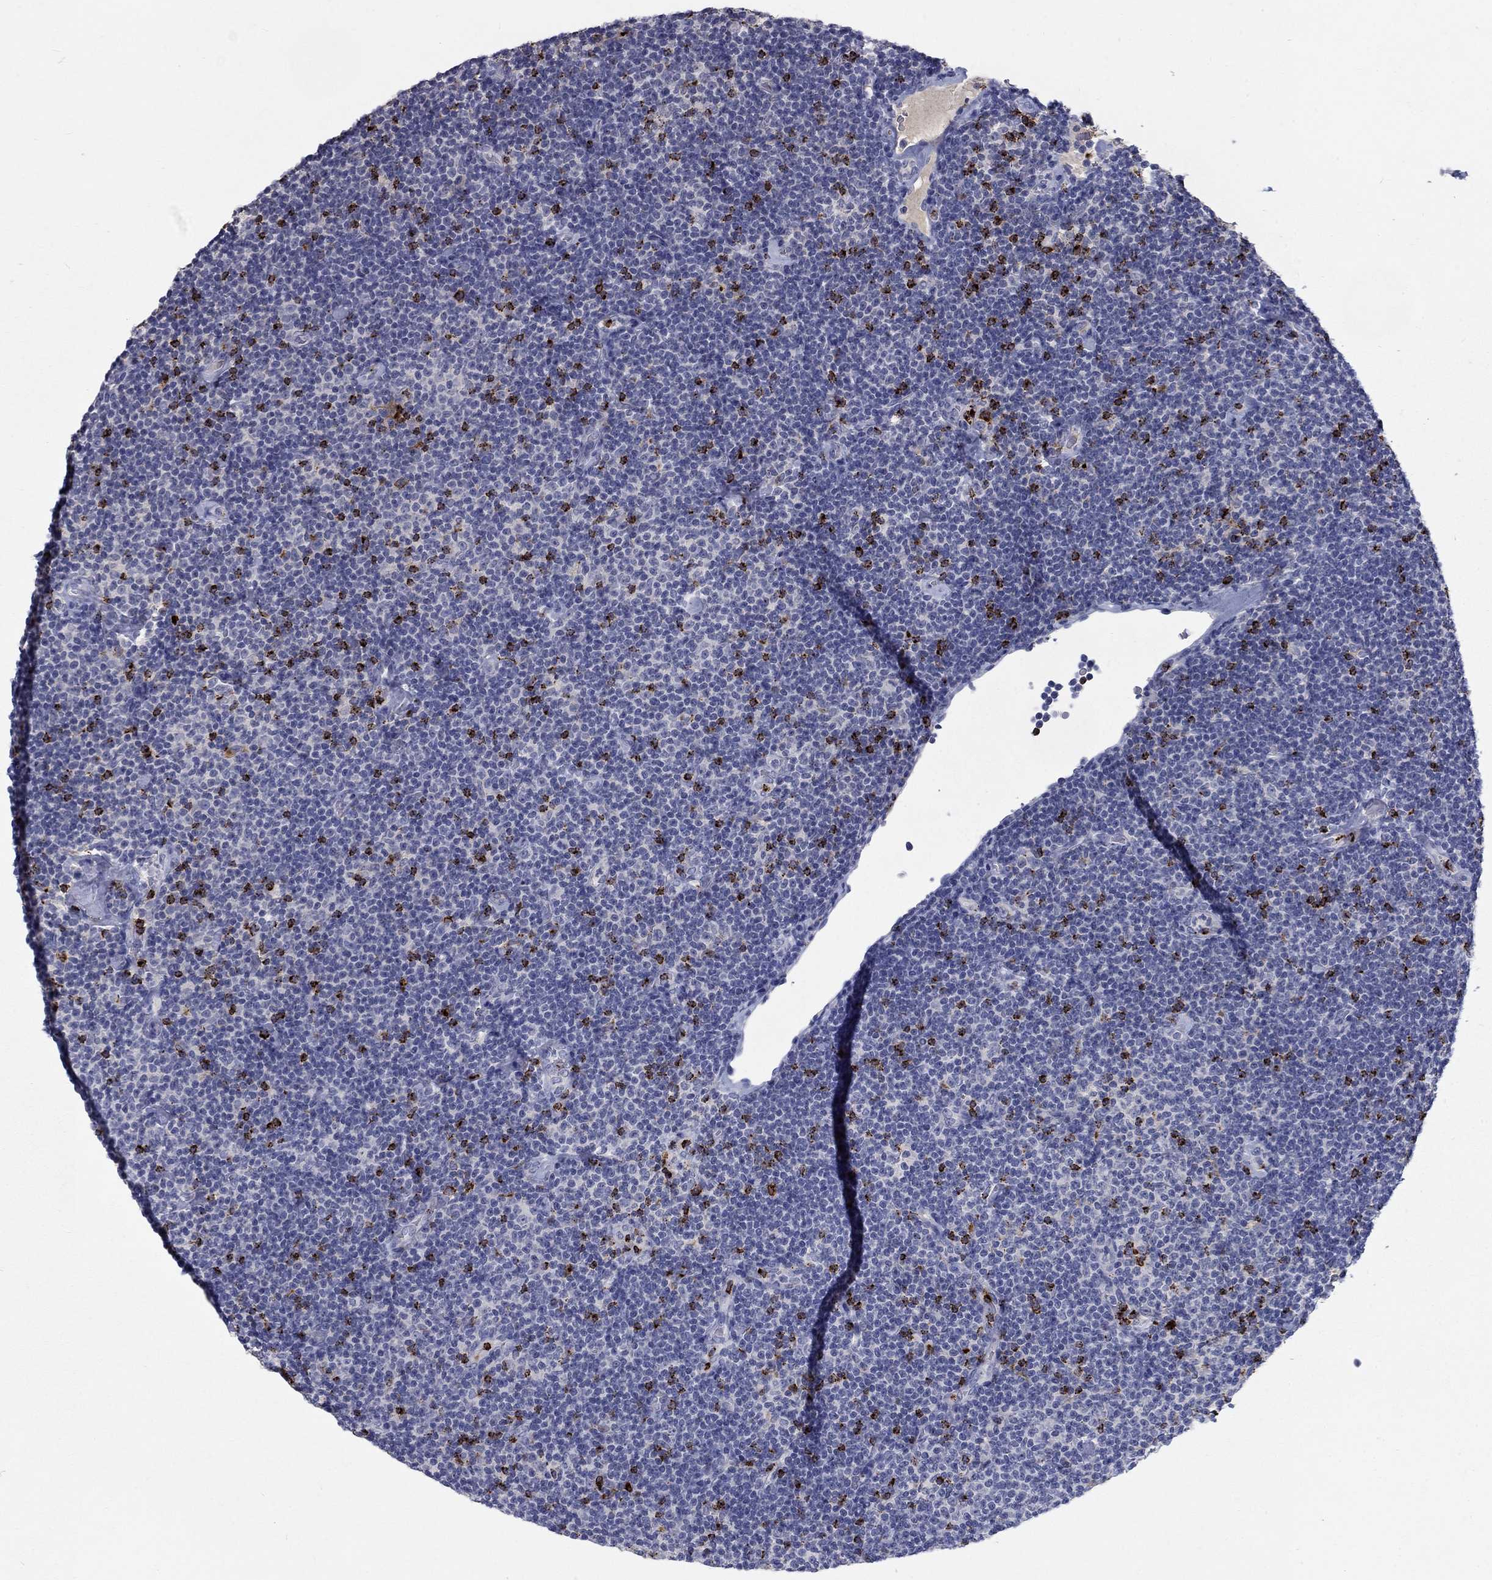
{"staining": {"intensity": "strong", "quantity": "<25%", "location": "cytoplasmic/membranous"}, "tissue": "lymphoma", "cell_type": "Tumor cells", "image_type": "cancer", "snomed": [{"axis": "morphology", "description": "Malignant lymphoma, non-Hodgkin's type, Low grade"}, {"axis": "topography", "description": "Lymph node"}], "caption": "The photomicrograph exhibits staining of malignant lymphoma, non-Hodgkin's type (low-grade), revealing strong cytoplasmic/membranous protein positivity (brown color) within tumor cells.", "gene": "GZMA", "patient": {"sex": "male", "age": 81}}